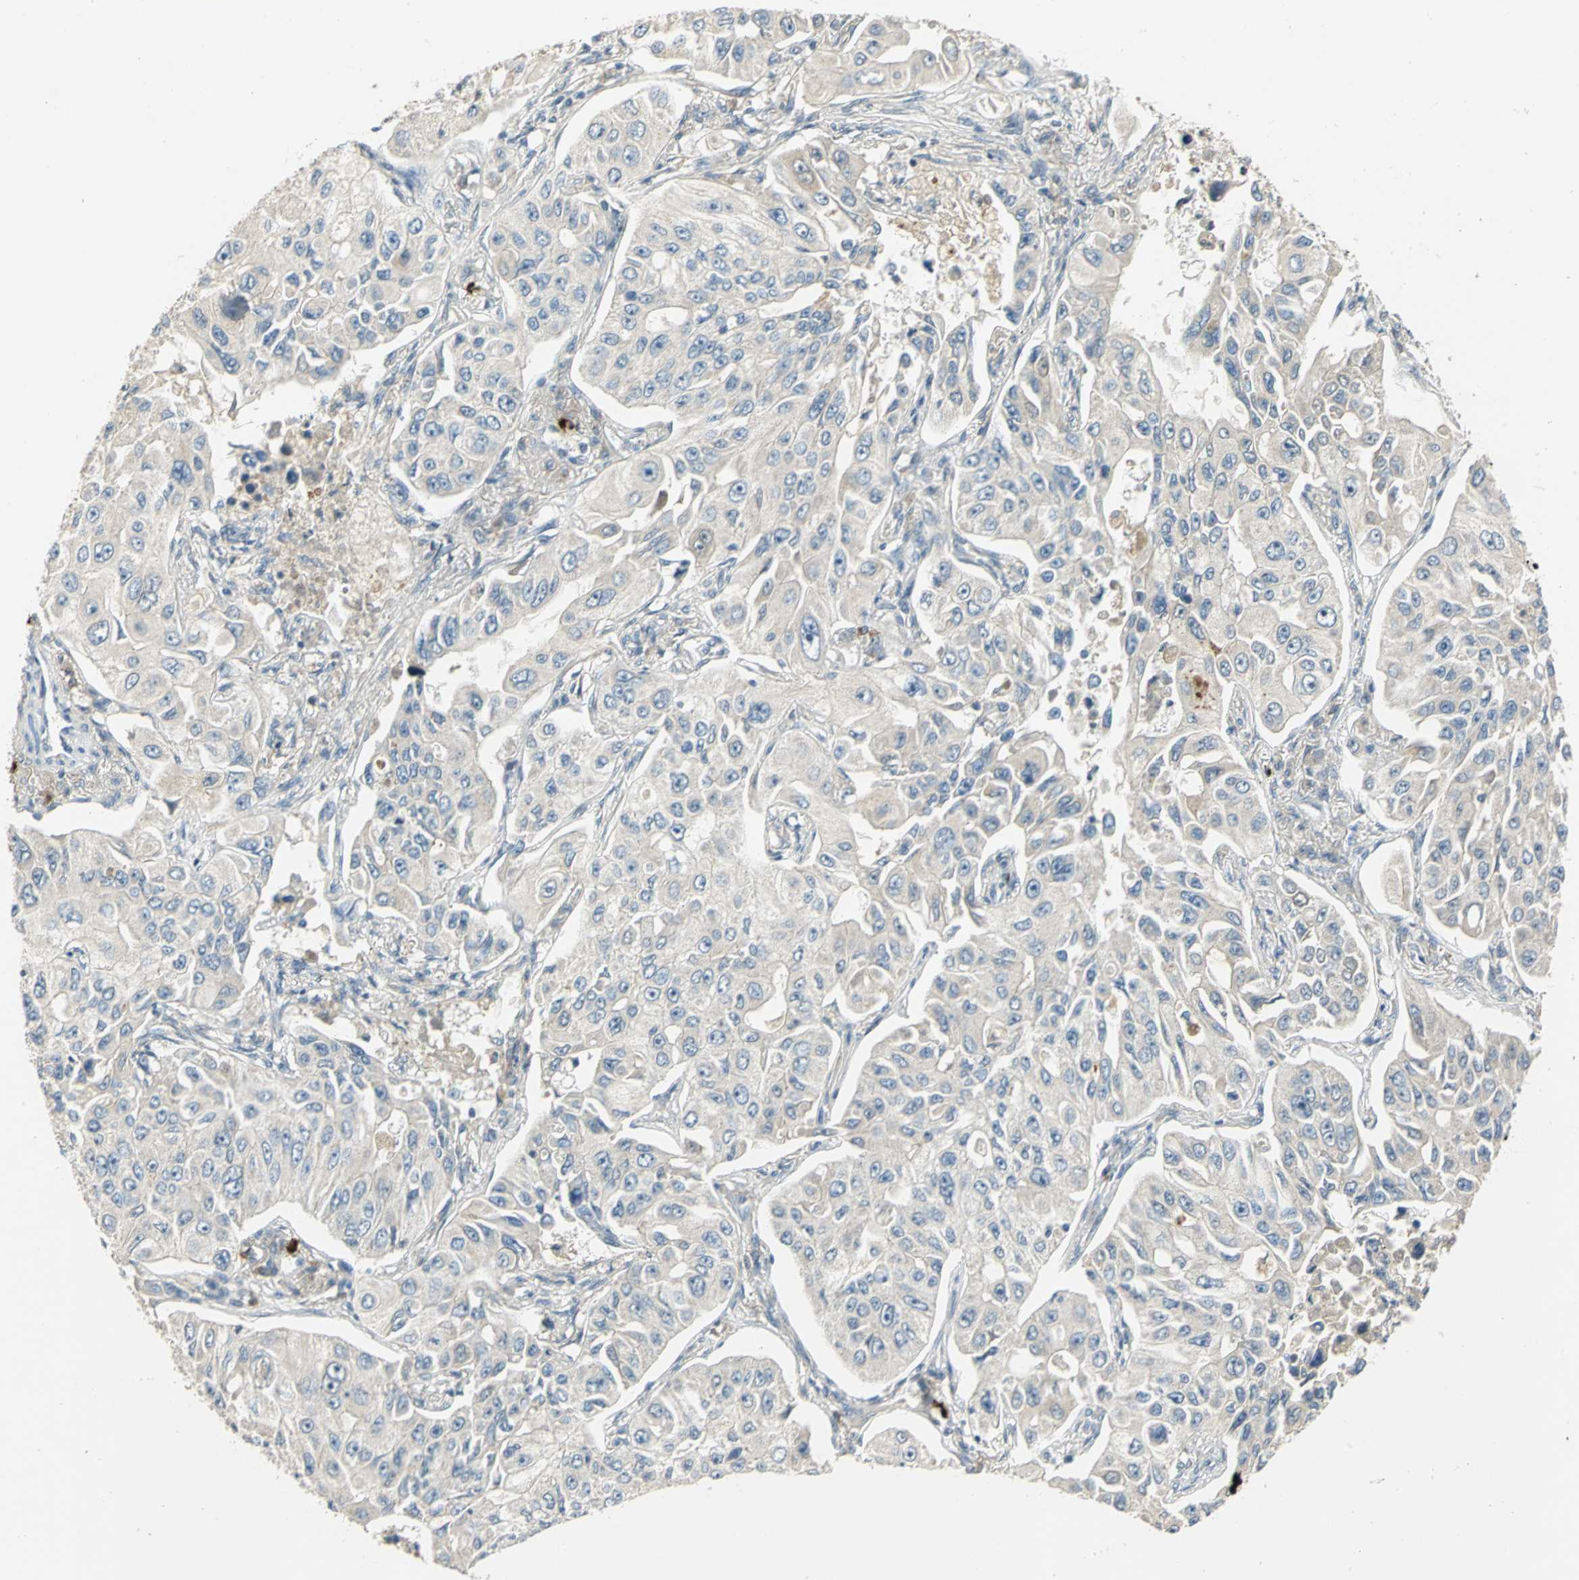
{"staining": {"intensity": "negative", "quantity": "none", "location": "none"}, "tissue": "lung cancer", "cell_type": "Tumor cells", "image_type": "cancer", "snomed": [{"axis": "morphology", "description": "Adenocarcinoma, NOS"}, {"axis": "topography", "description": "Lung"}], "caption": "Image shows no protein staining in tumor cells of adenocarcinoma (lung) tissue.", "gene": "PROC", "patient": {"sex": "male", "age": 84}}